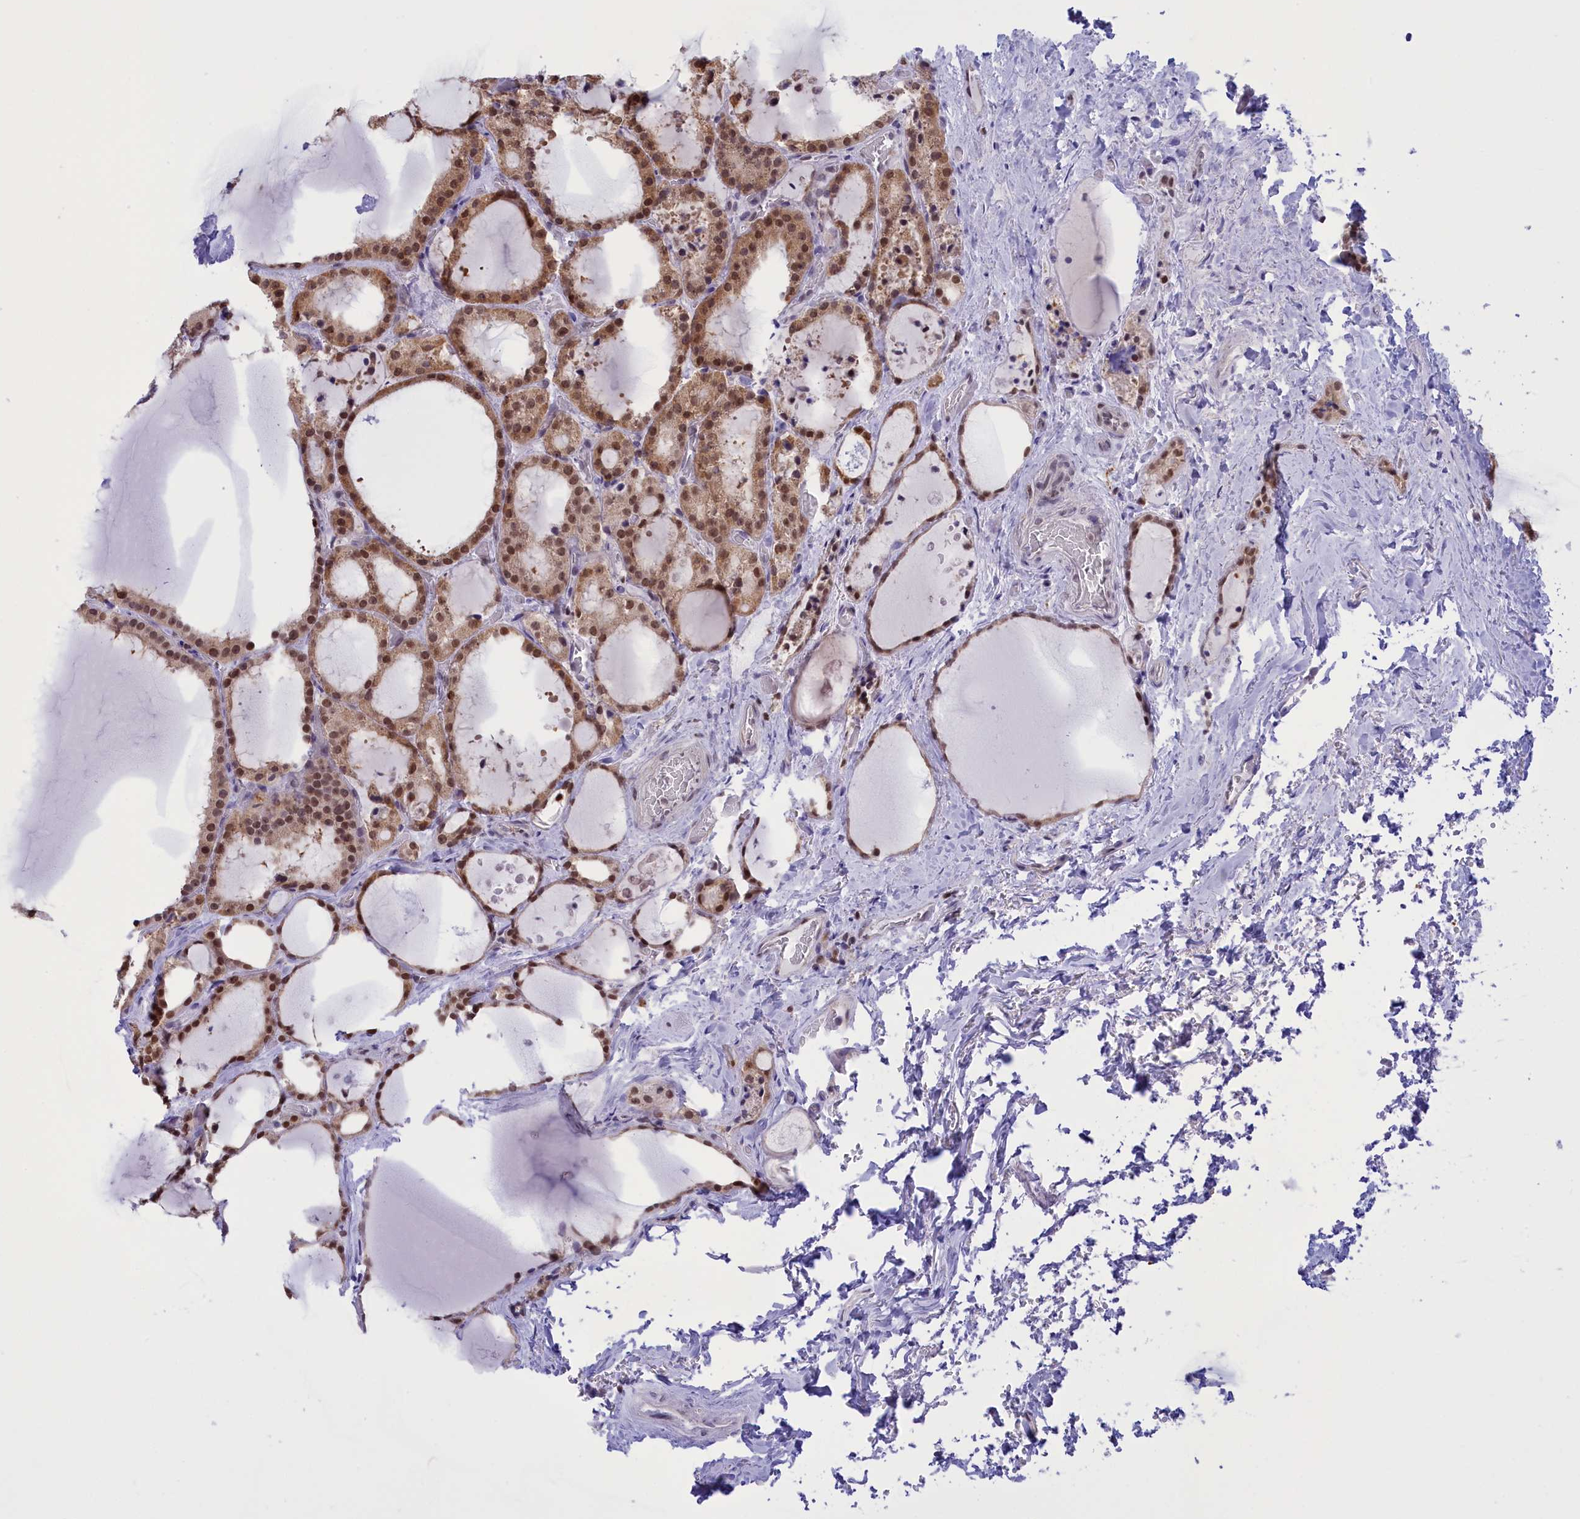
{"staining": {"intensity": "moderate", "quantity": ">75%", "location": "nuclear"}, "tissue": "thyroid cancer", "cell_type": "Tumor cells", "image_type": "cancer", "snomed": [{"axis": "morphology", "description": "Papillary adenocarcinoma, NOS"}, {"axis": "topography", "description": "Thyroid gland"}], "caption": "The histopathology image exhibits immunohistochemical staining of thyroid cancer. There is moderate nuclear staining is seen in about >75% of tumor cells. Ihc stains the protein of interest in brown and the nuclei are stained blue.", "gene": "IZUMO2", "patient": {"sex": "male", "age": 77}}